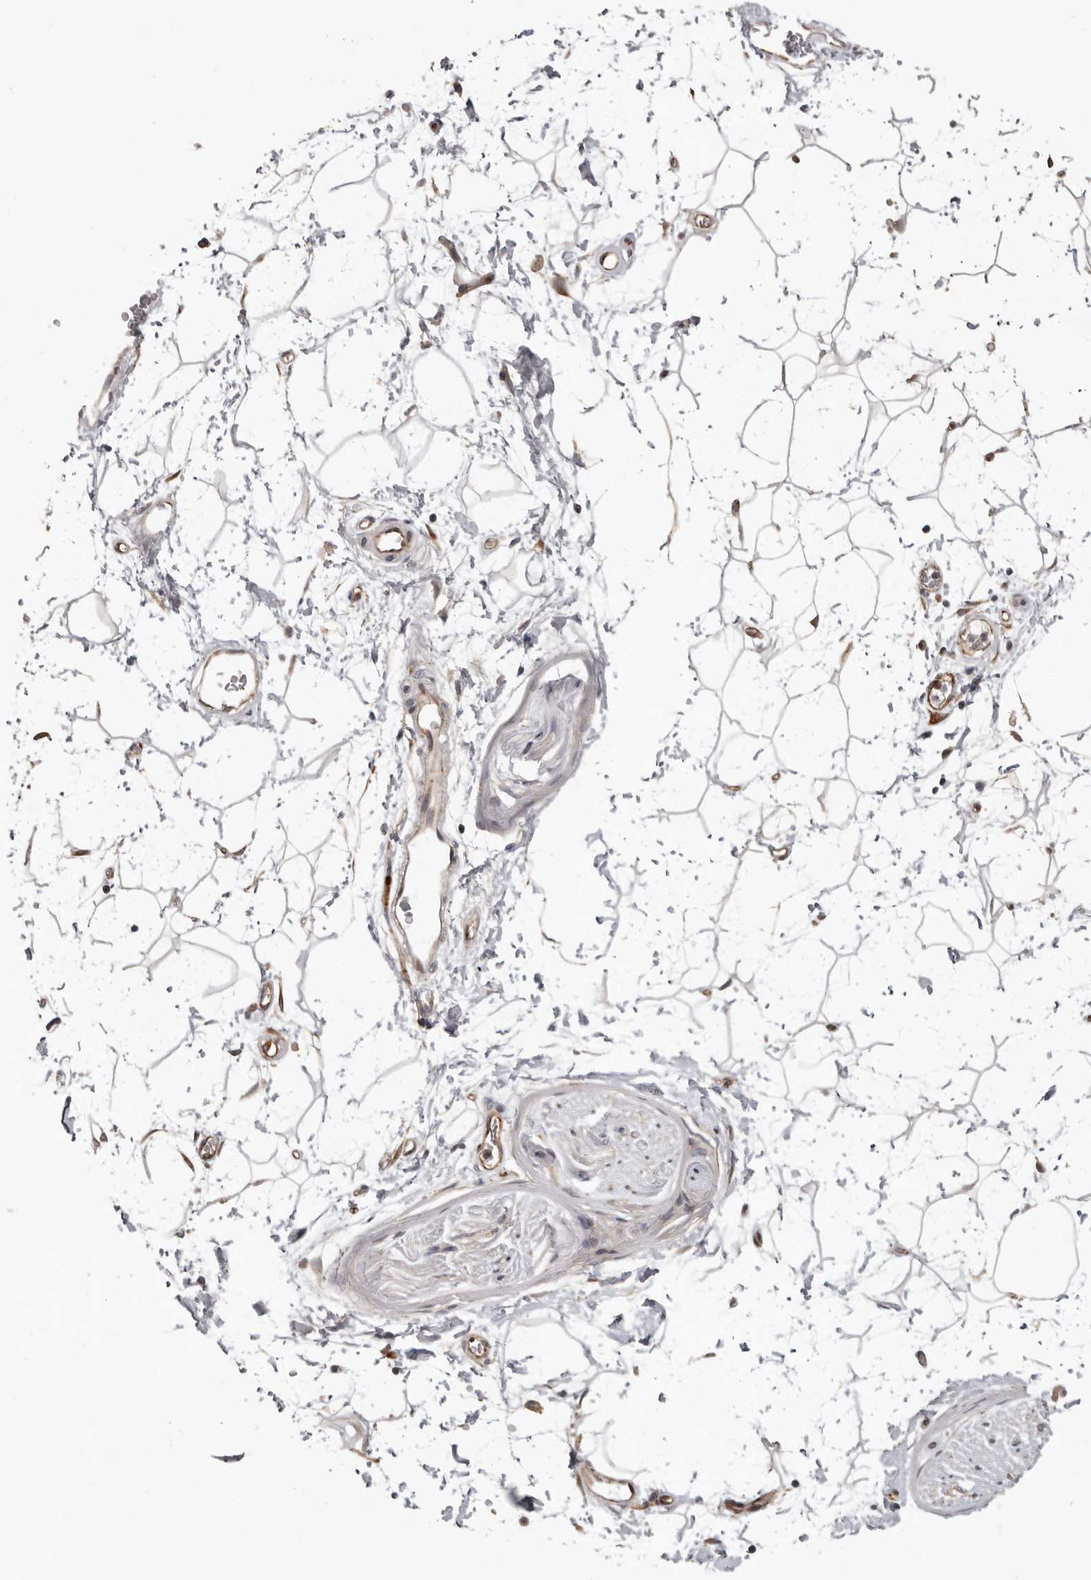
{"staining": {"intensity": "weak", "quantity": "<25%", "location": "cytoplasmic/membranous"}, "tissue": "adipose tissue", "cell_type": "Adipocytes", "image_type": "normal", "snomed": [{"axis": "morphology", "description": "Normal tissue, NOS"}, {"axis": "topography", "description": "Soft tissue"}], "caption": "Adipocytes are negative for brown protein staining in normal adipose tissue. (DAB (3,3'-diaminobenzidine) immunohistochemistry, high magnification).", "gene": "MTF1", "patient": {"sex": "male", "age": 72}}